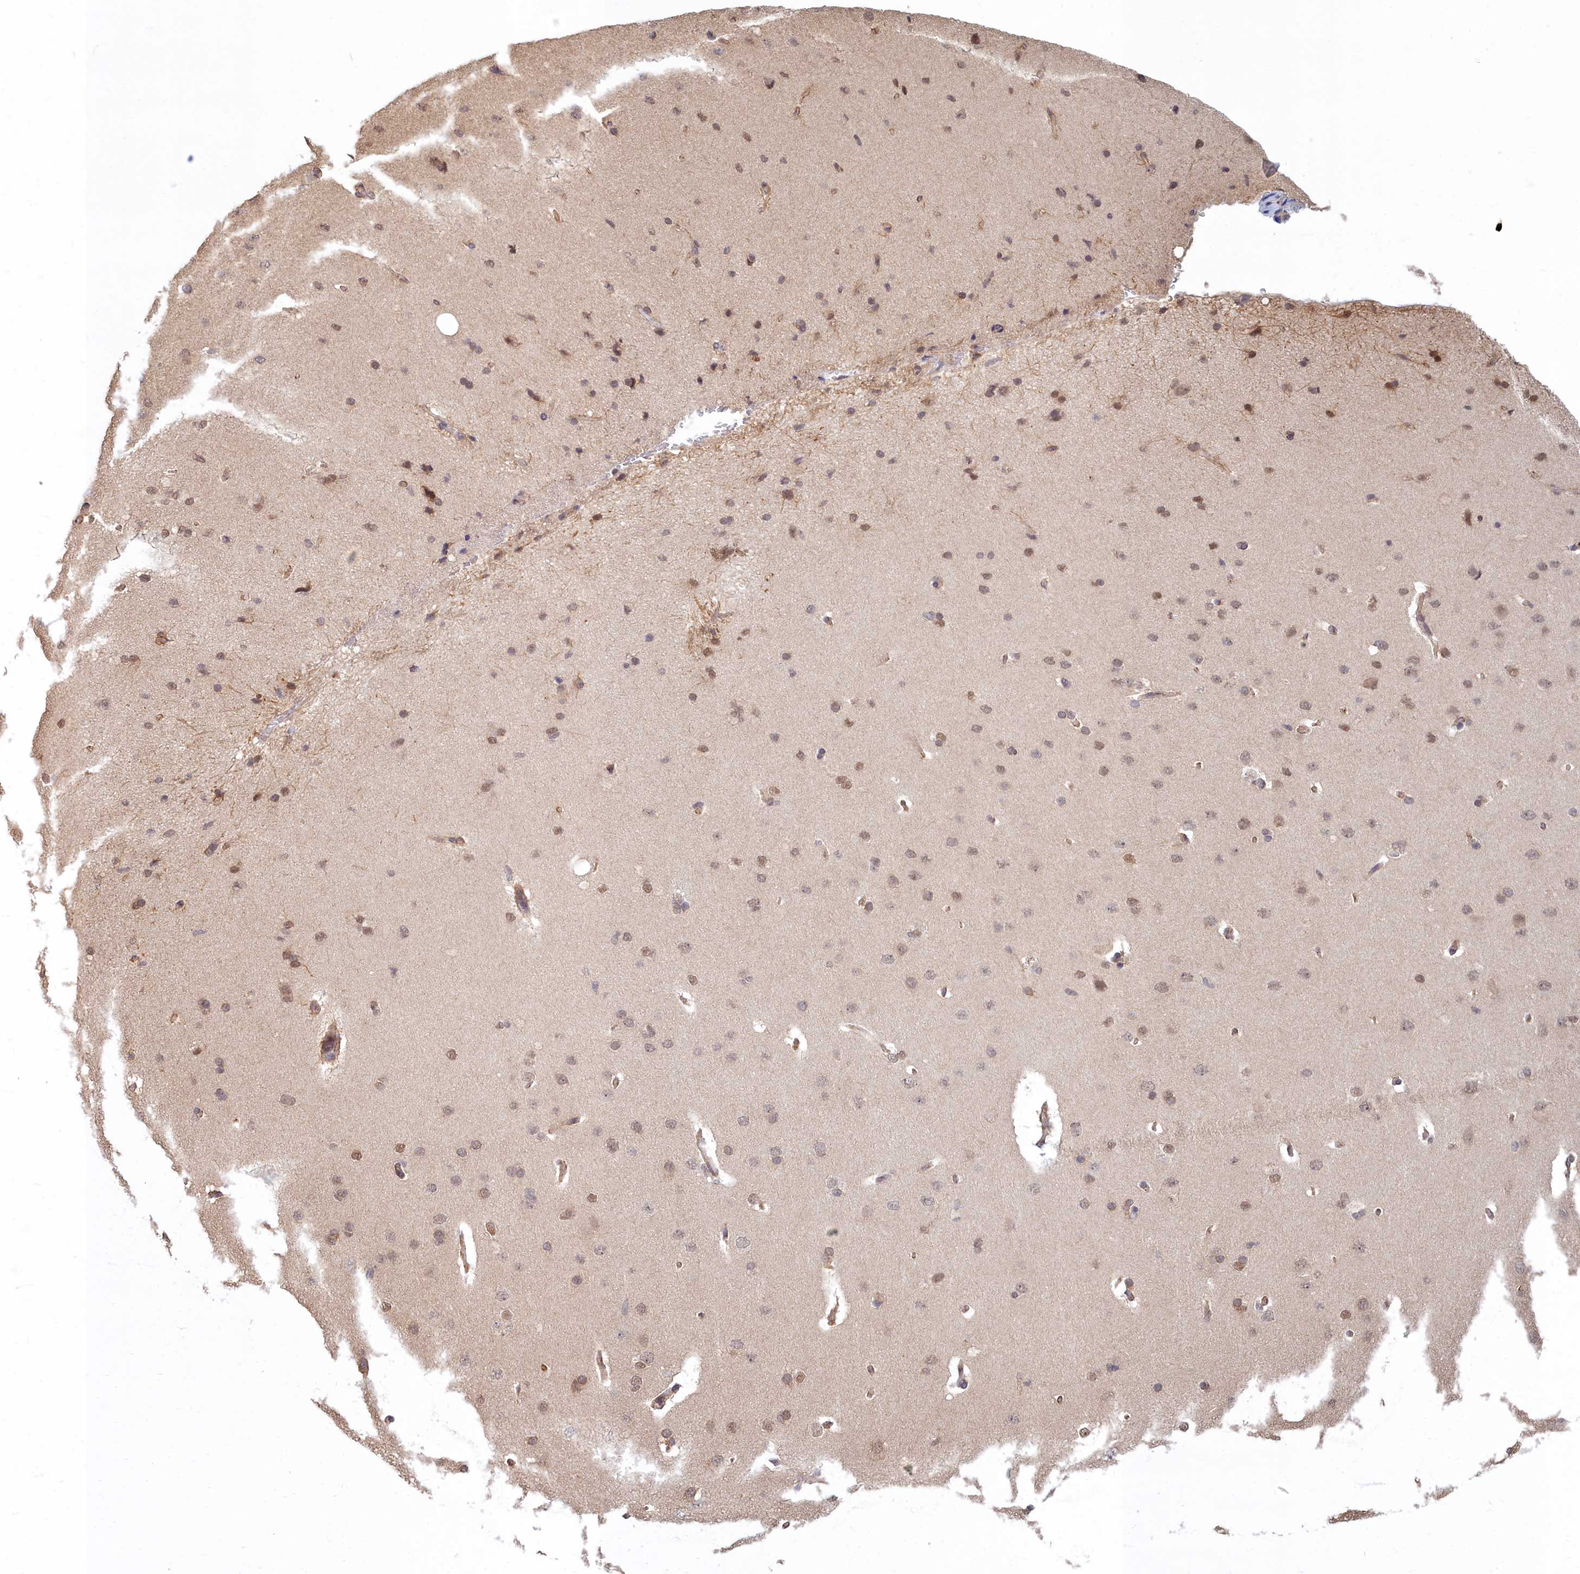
{"staining": {"intensity": "moderate", "quantity": ">75%", "location": "cytoplasmic/membranous"}, "tissue": "cerebral cortex", "cell_type": "Endothelial cells", "image_type": "normal", "snomed": [{"axis": "morphology", "description": "Normal tissue, NOS"}, {"axis": "topography", "description": "Cerebral cortex"}], "caption": "This is an image of immunohistochemistry (IHC) staining of benign cerebral cortex, which shows moderate staining in the cytoplasmic/membranous of endothelial cells.", "gene": "MAK16", "patient": {"sex": "male", "age": 62}}